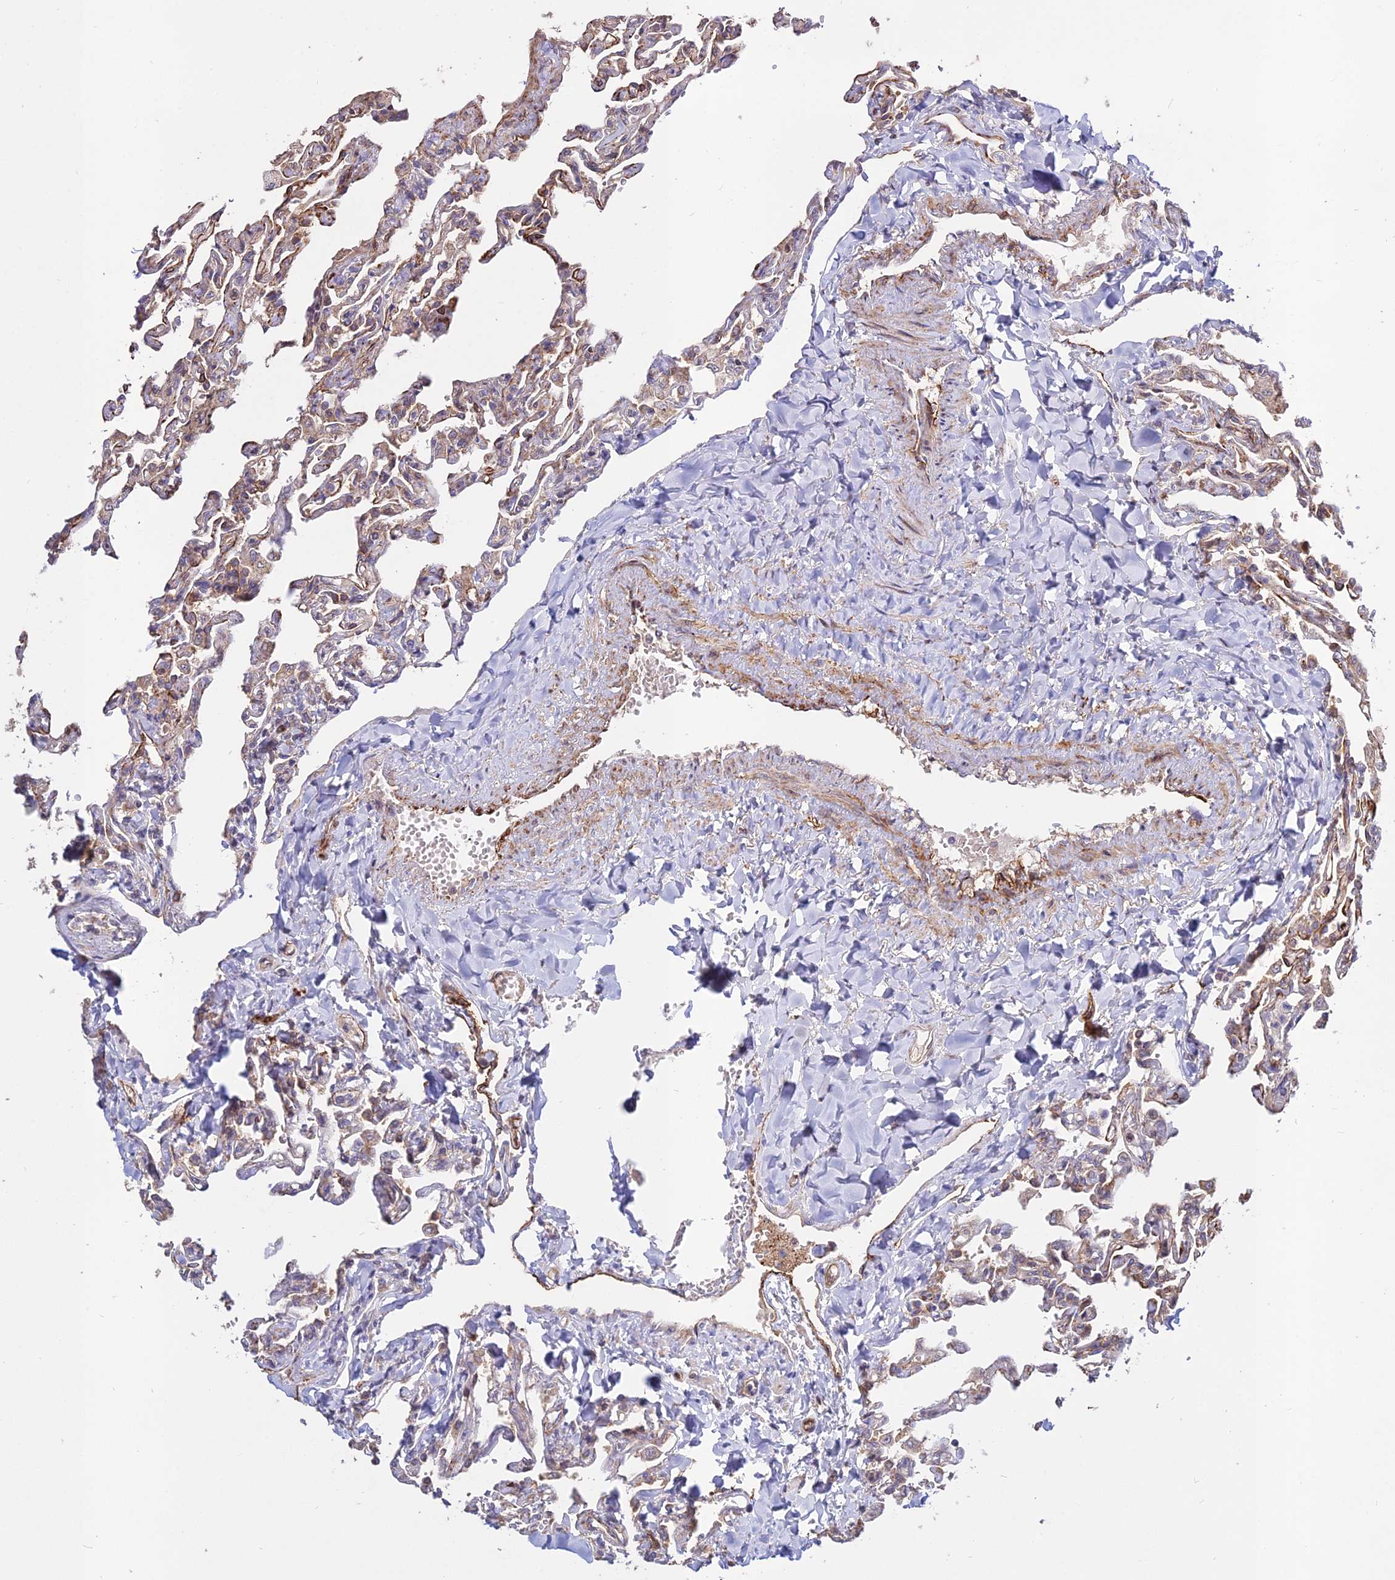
{"staining": {"intensity": "moderate", "quantity": "25%-75%", "location": "cytoplasmic/membranous"}, "tissue": "lung", "cell_type": "Alveolar cells", "image_type": "normal", "snomed": [{"axis": "morphology", "description": "Normal tissue, NOS"}, {"axis": "topography", "description": "Lung"}], "caption": "The histopathology image displays a brown stain indicating the presence of a protein in the cytoplasmic/membranous of alveolar cells in lung. (Brightfield microscopy of DAB IHC at high magnification).", "gene": "GRTP1", "patient": {"sex": "male", "age": 21}}